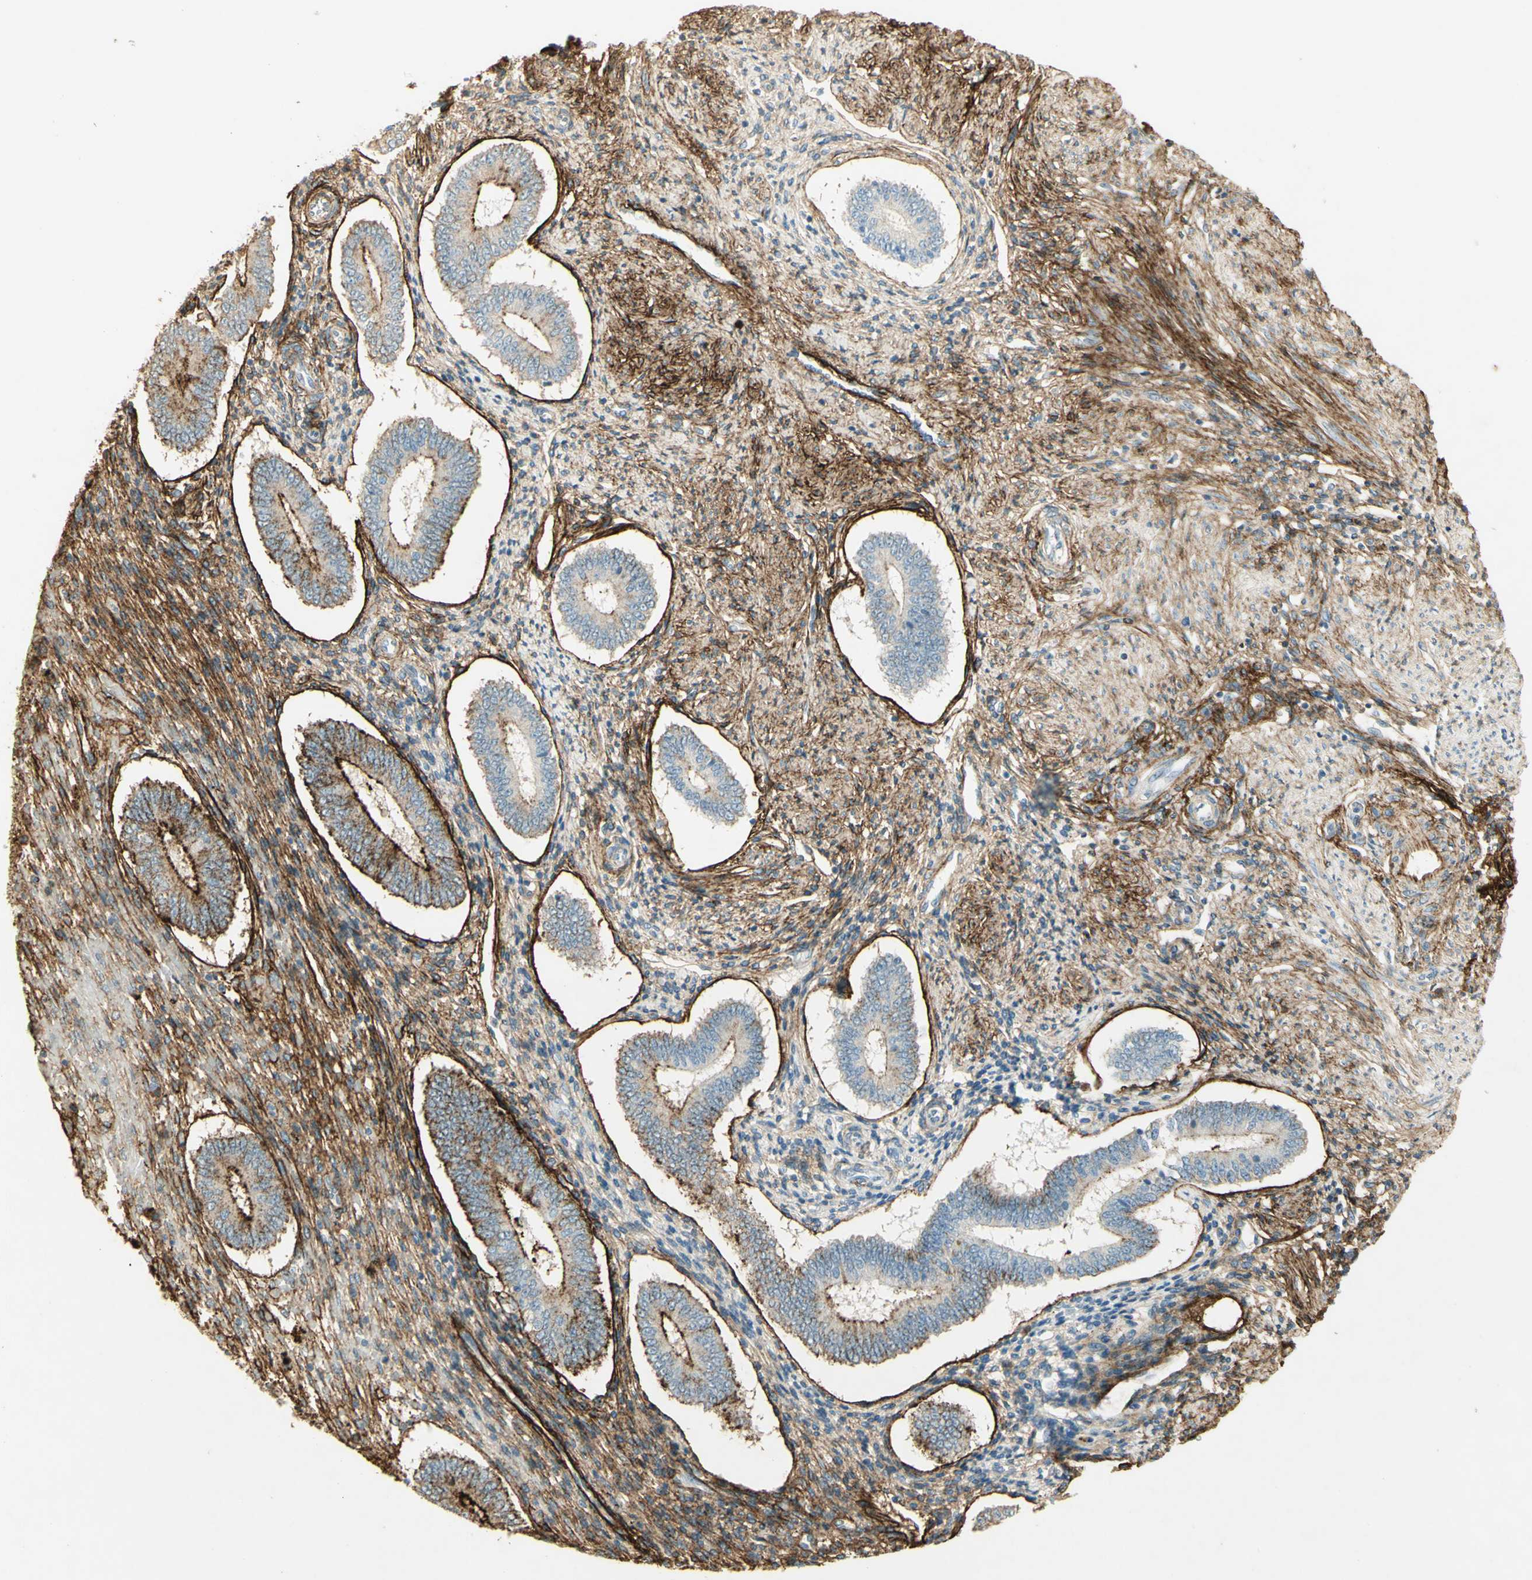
{"staining": {"intensity": "strong", "quantity": ">75%", "location": "cytoplasmic/membranous"}, "tissue": "endometrium", "cell_type": "Cells in endometrial stroma", "image_type": "normal", "snomed": [{"axis": "morphology", "description": "Normal tissue, NOS"}, {"axis": "topography", "description": "Endometrium"}], "caption": "A brown stain labels strong cytoplasmic/membranous positivity of a protein in cells in endometrial stroma of normal endometrium. The staining was performed using DAB (3,3'-diaminobenzidine) to visualize the protein expression in brown, while the nuclei were stained in blue with hematoxylin (Magnification: 20x).", "gene": "TNN", "patient": {"sex": "female", "age": 42}}